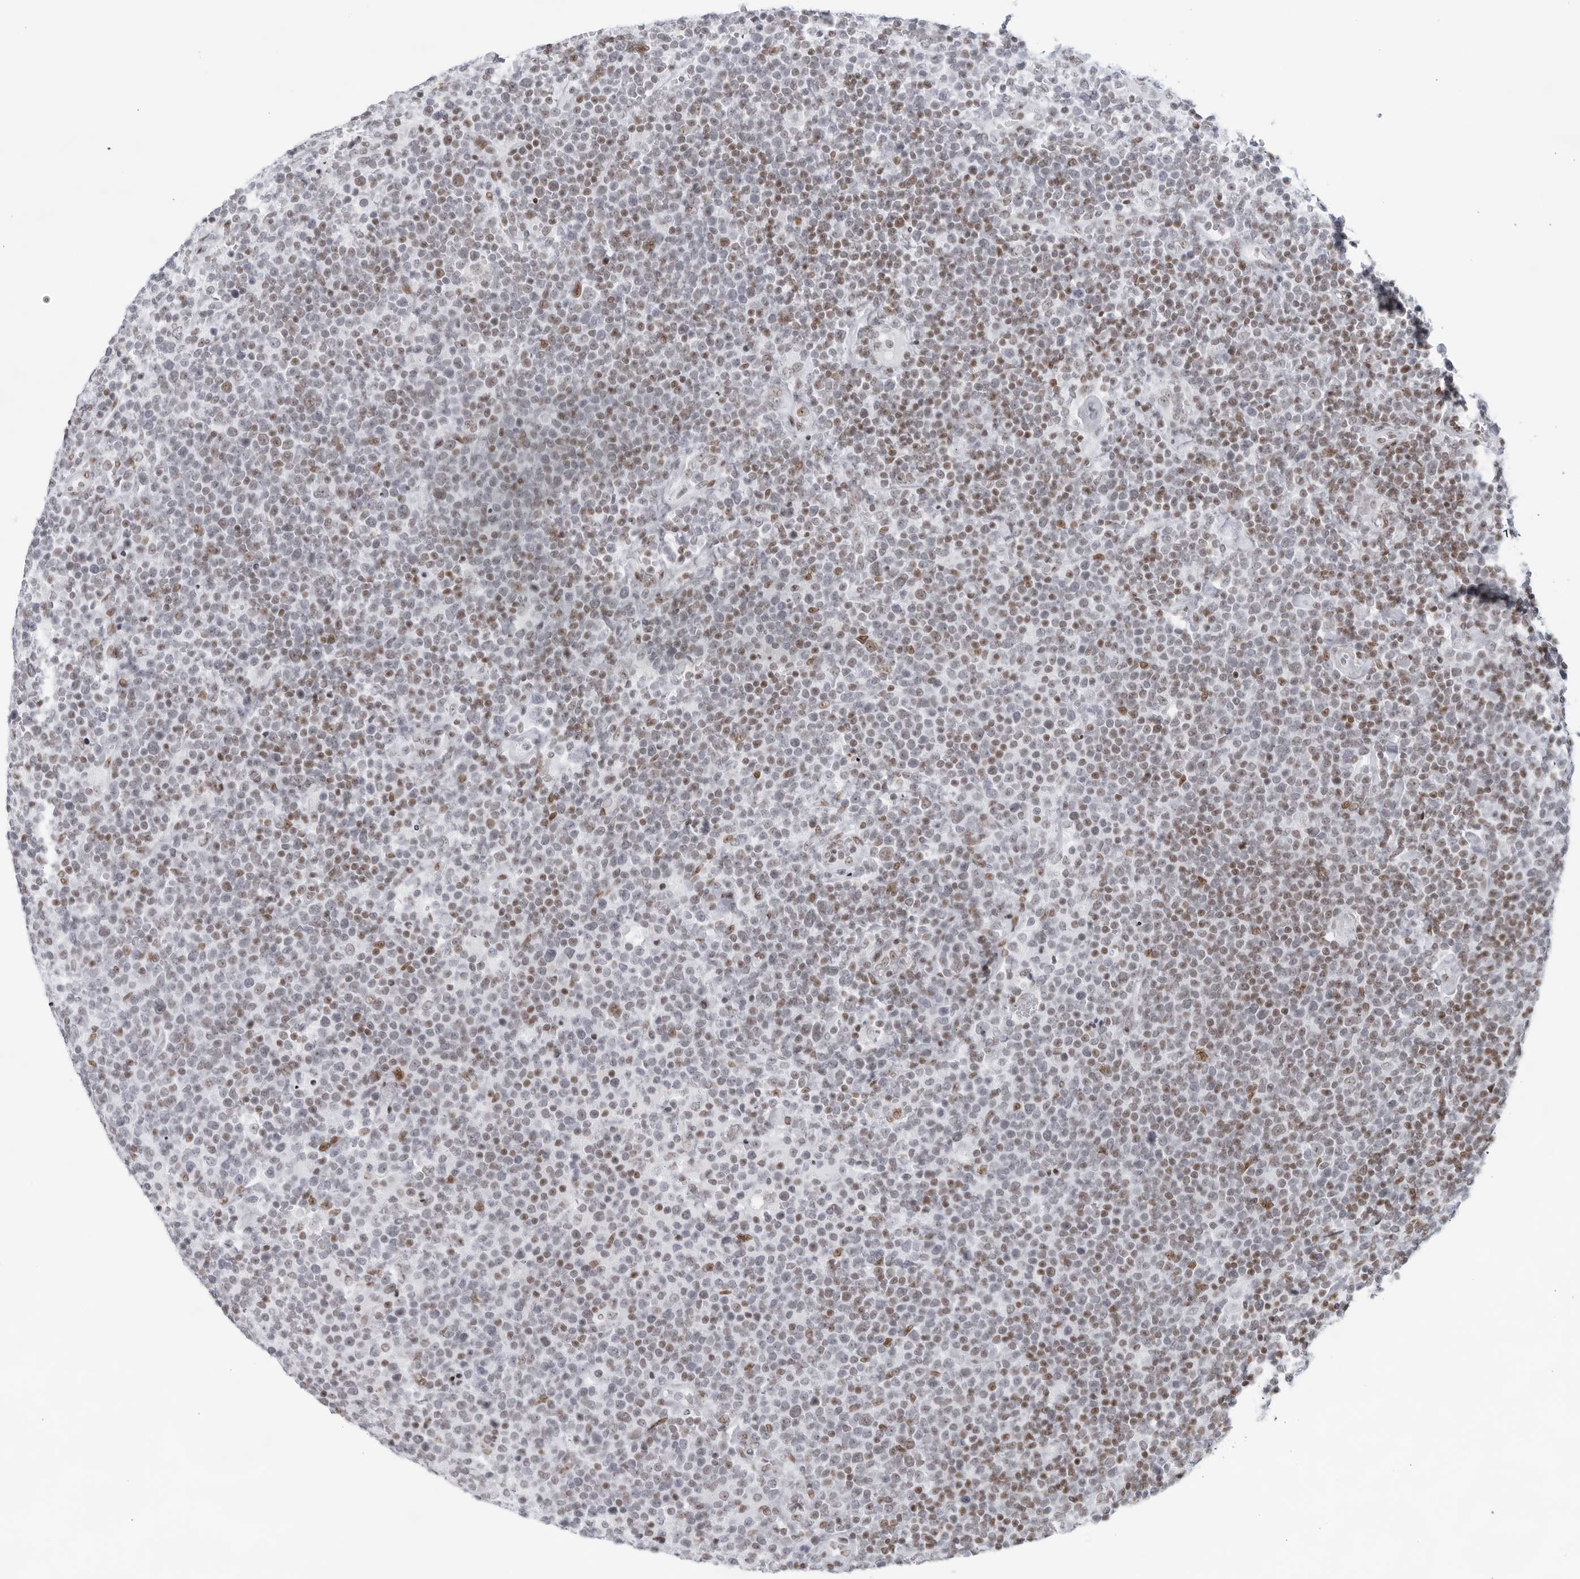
{"staining": {"intensity": "moderate", "quantity": "25%-75%", "location": "nuclear"}, "tissue": "lymphoma", "cell_type": "Tumor cells", "image_type": "cancer", "snomed": [{"axis": "morphology", "description": "Malignant lymphoma, non-Hodgkin's type, High grade"}, {"axis": "topography", "description": "Lymph node"}], "caption": "About 25%-75% of tumor cells in malignant lymphoma, non-Hodgkin's type (high-grade) exhibit moderate nuclear protein positivity as visualized by brown immunohistochemical staining.", "gene": "HP1BP3", "patient": {"sex": "male", "age": 61}}